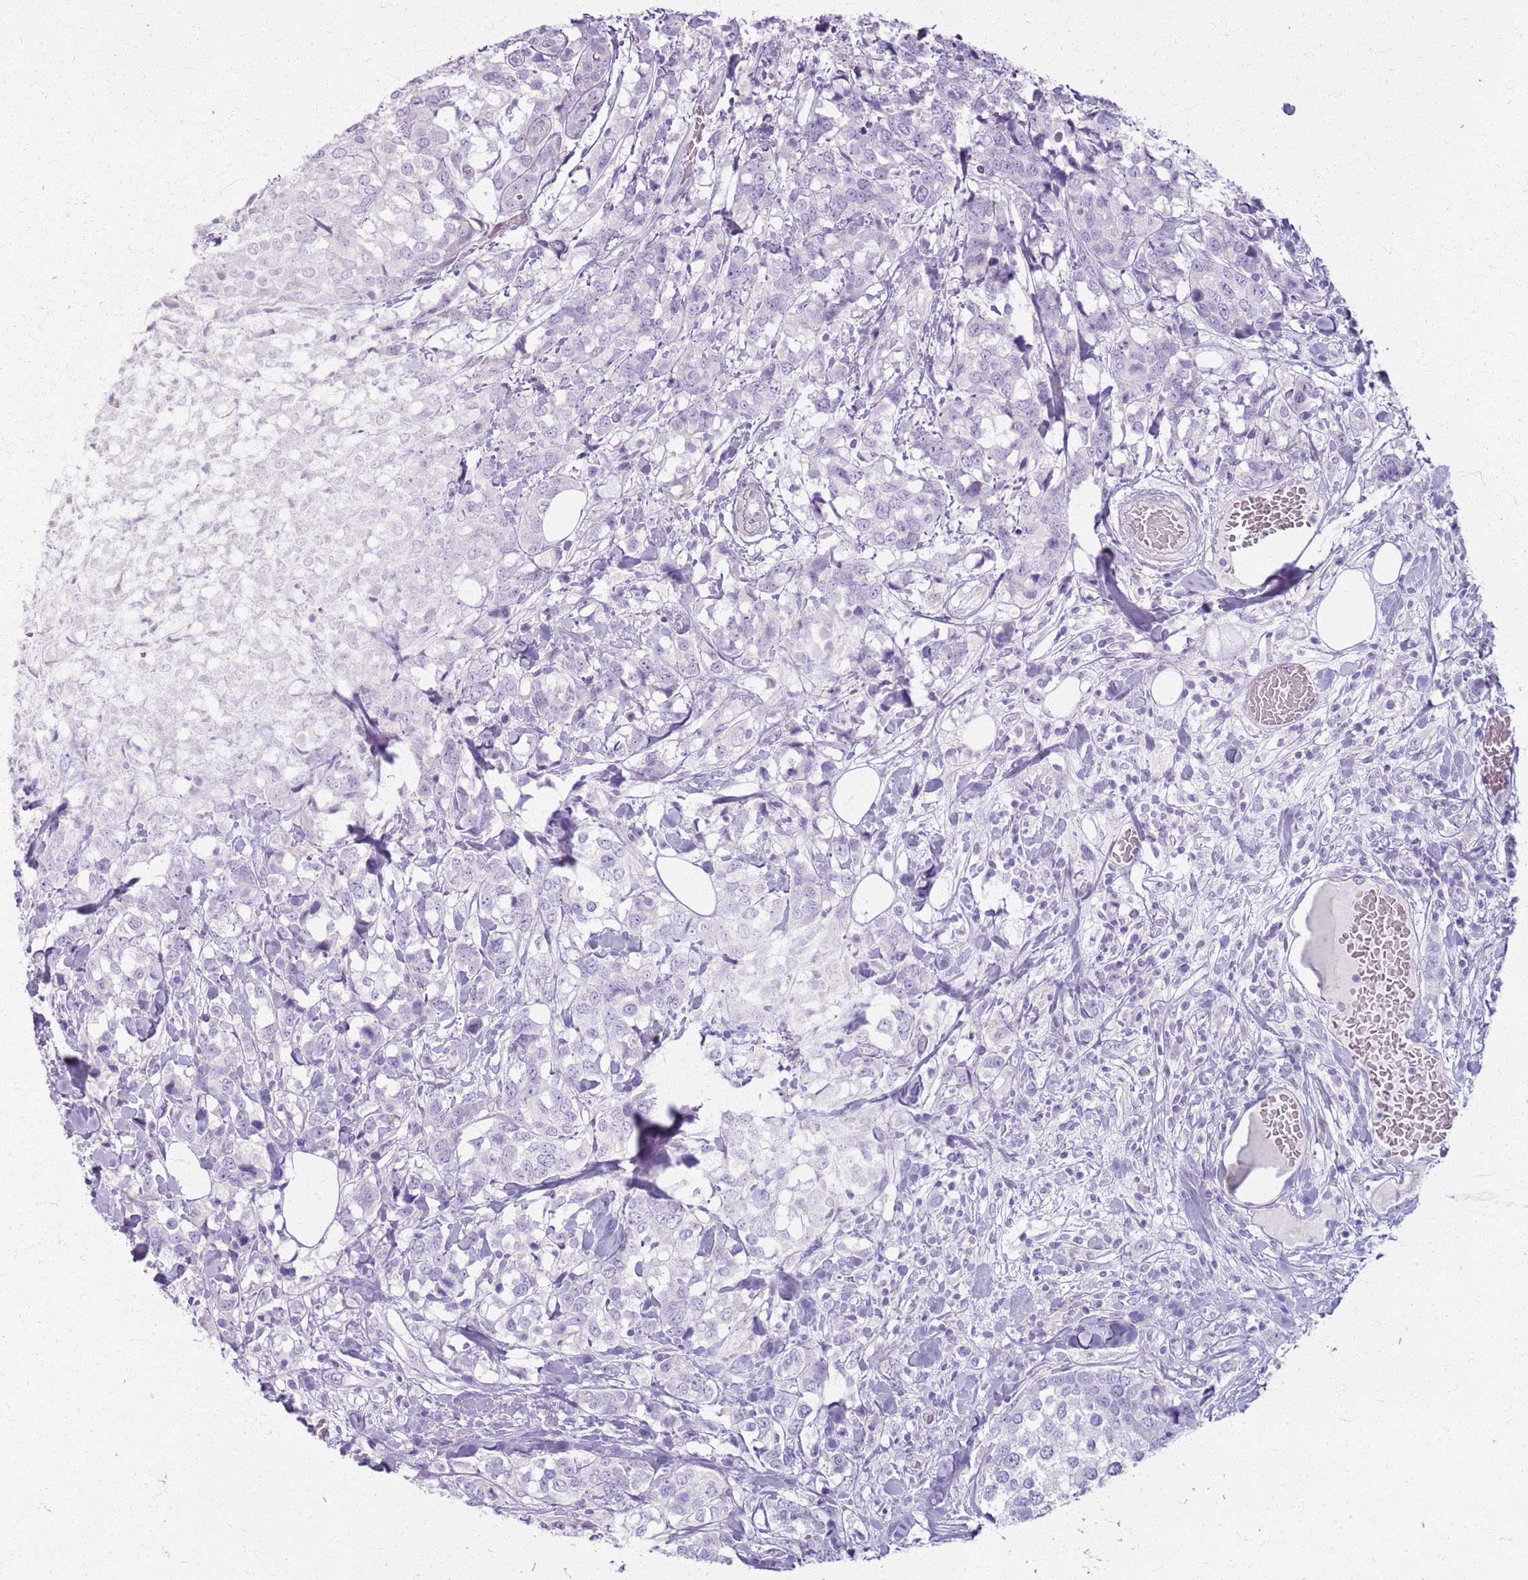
{"staining": {"intensity": "negative", "quantity": "none", "location": "none"}, "tissue": "breast cancer", "cell_type": "Tumor cells", "image_type": "cancer", "snomed": [{"axis": "morphology", "description": "Lobular carcinoma"}, {"axis": "topography", "description": "Breast"}], "caption": "Immunohistochemistry (IHC) histopathology image of neoplastic tissue: human lobular carcinoma (breast) stained with DAB (3,3'-diaminobenzidine) demonstrates no significant protein expression in tumor cells. The staining is performed using DAB brown chromogen with nuclei counter-stained in using hematoxylin.", "gene": "CSRP3", "patient": {"sex": "female", "age": 59}}